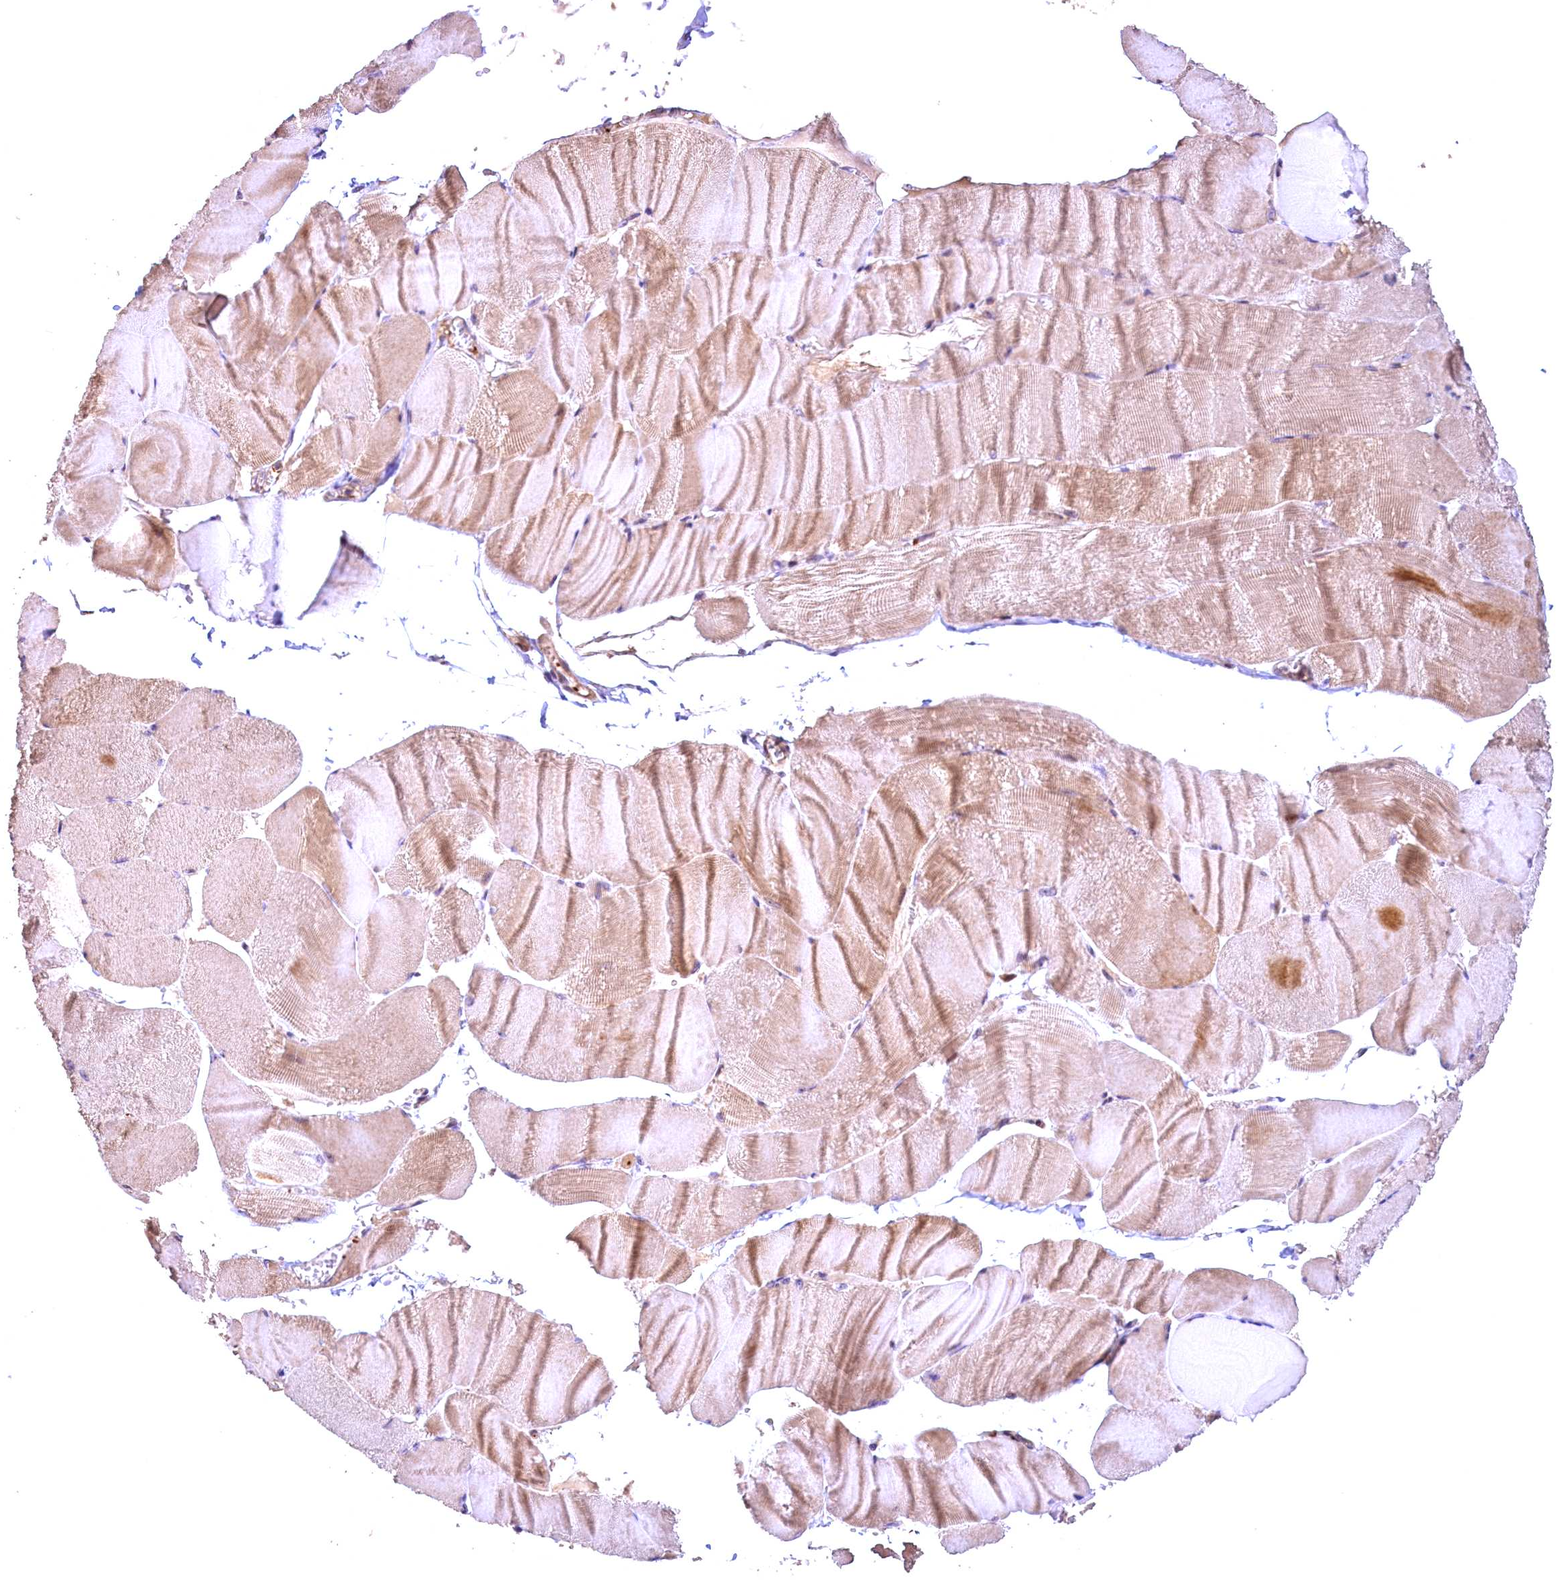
{"staining": {"intensity": "moderate", "quantity": "25%-75%", "location": "cytoplasmic/membranous"}, "tissue": "skeletal muscle", "cell_type": "Myocytes", "image_type": "normal", "snomed": [{"axis": "morphology", "description": "Normal tissue, NOS"}, {"axis": "morphology", "description": "Basal cell carcinoma"}, {"axis": "topography", "description": "Skeletal muscle"}], "caption": "IHC of unremarkable human skeletal muscle demonstrates medium levels of moderate cytoplasmic/membranous expression in about 25%-75% of myocytes.", "gene": "FUZ", "patient": {"sex": "female", "age": 64}}